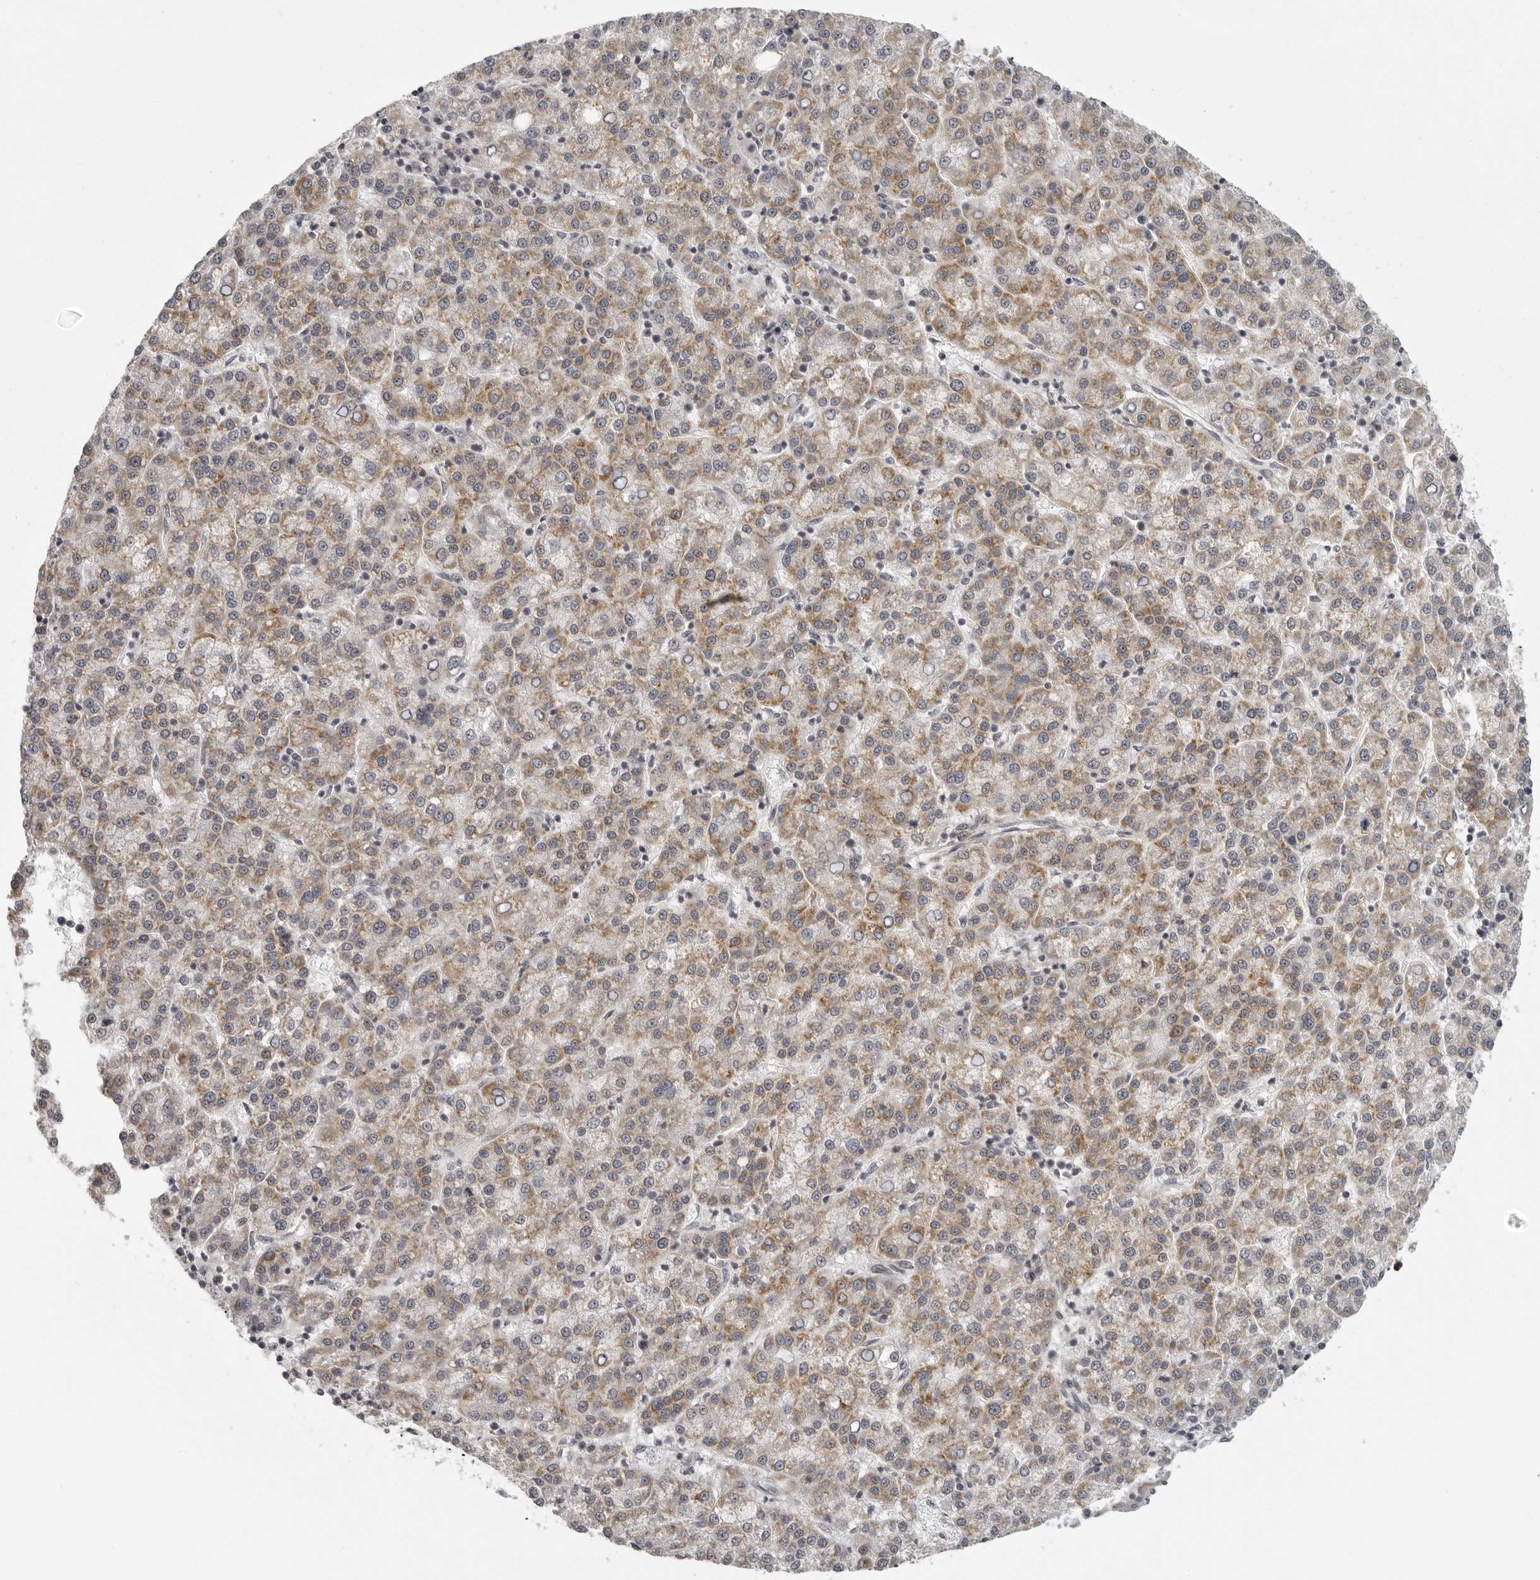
{"staining": {"intensity": "moderate", "quantity": ">75%", "location": "cytoplasmic/membranous"}, "tissue": "liver cancer", "cell_type": "Tumor cells", "image_type": "cancer", "snomed": [{"axis": "morphology", "description": "Carcinoma, Hepatocellular, NOS"}, {"axis": "topography", "description": "Liver"}], "caption": "DAB immunohistochemical staining of human hepatocellular carcinoma (liver) demonstrates moderate cytoplasmic/membranous protein expression in about >75% of tumor cells.", "gene": "TUT4", "patient": {"sex": "female", "age": 58}}